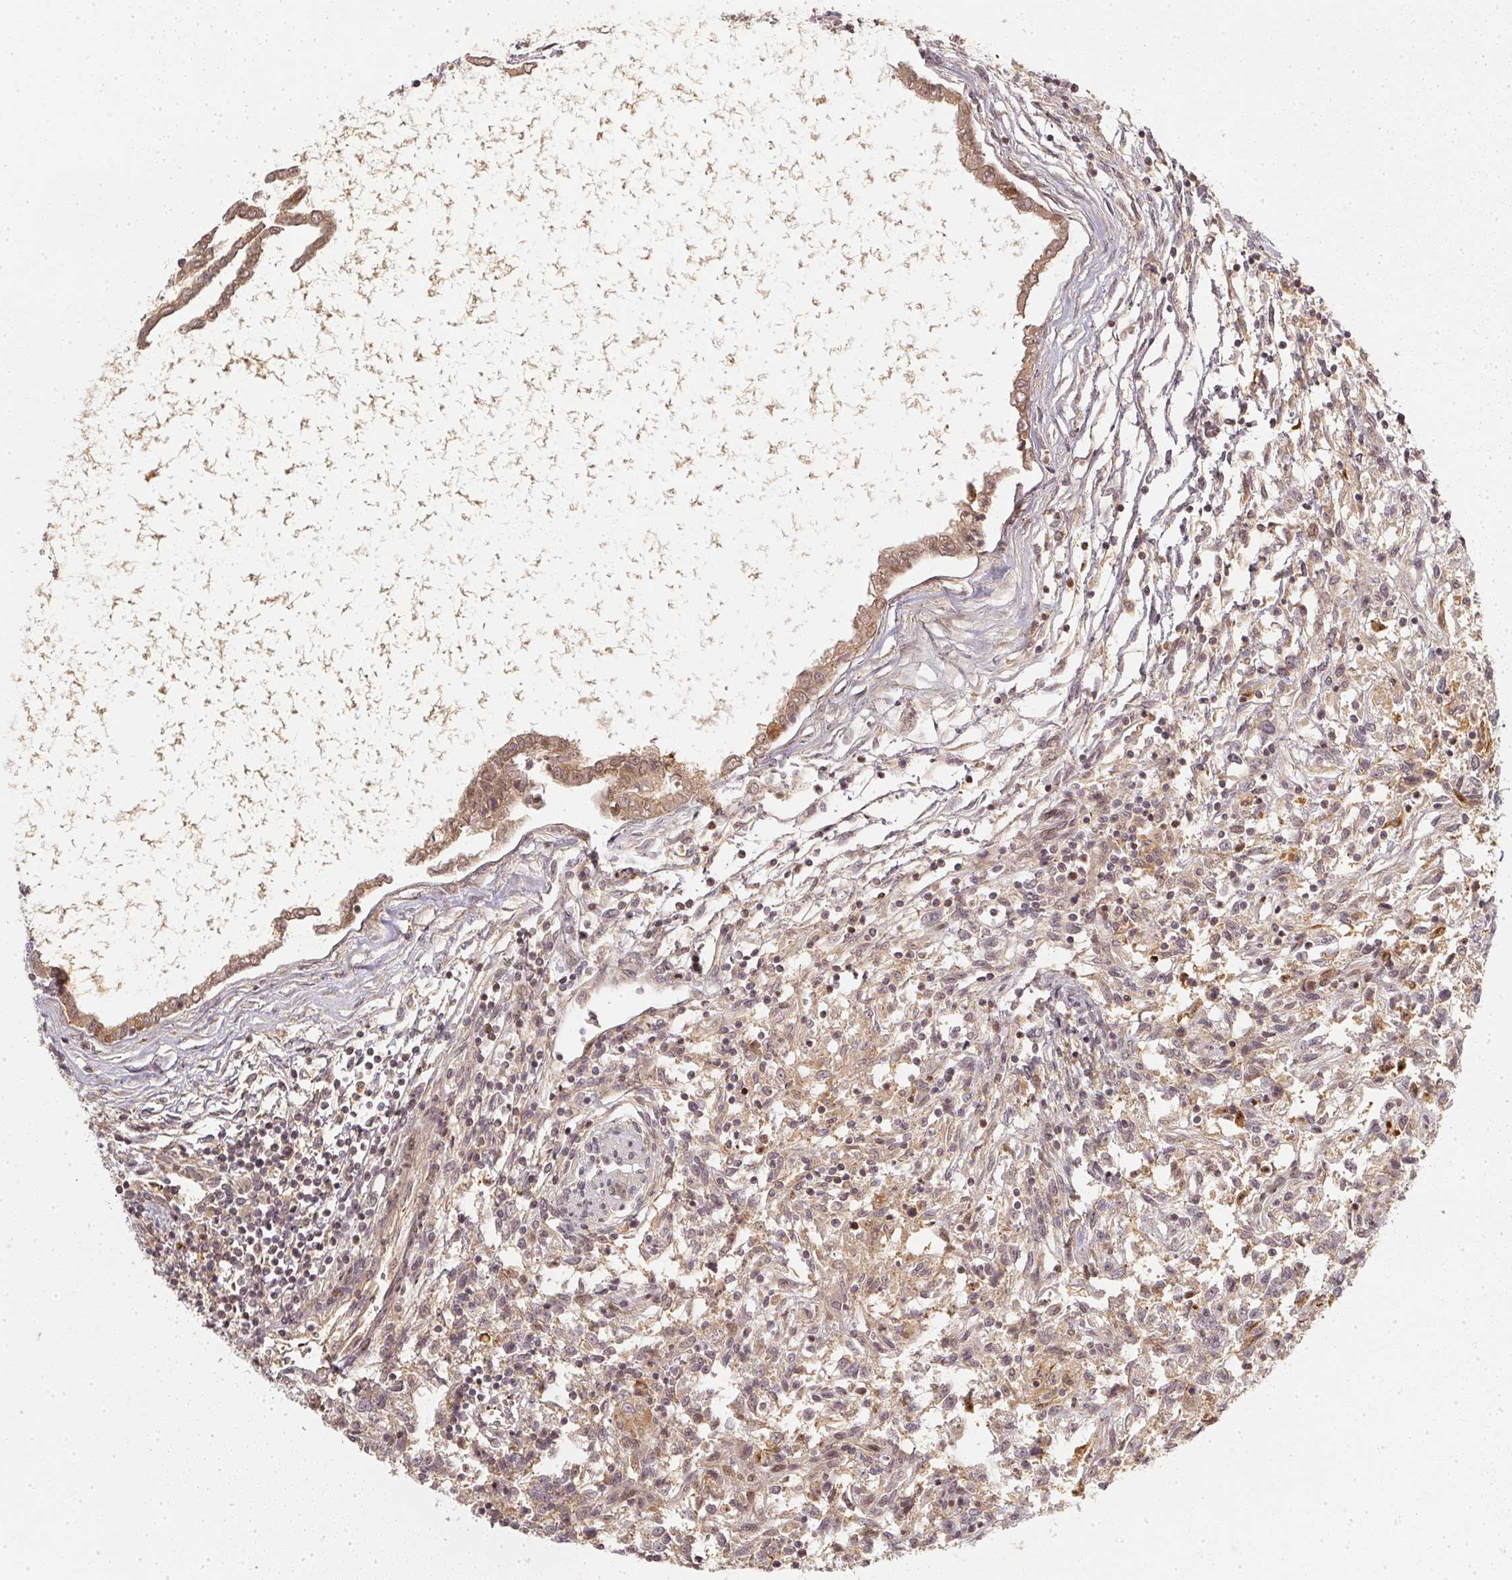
{"staining": {"intensity": "negative", "quantity": "none", "location": "none"}, "tissue": "testis cancer", "cell_type": "Tumor cells", "image_type": "cancer", "snomed": [{"axis": "morphology", "description": "Carcinoma, Embryonal, NOS"}, {"axis": "topography", "description": "Testis"}], "caption": "An image of human testis cancer is negative for staining in tumor cells.", "gene": "SERPINE1", "patient": {"sex": "male", "age": 37}}